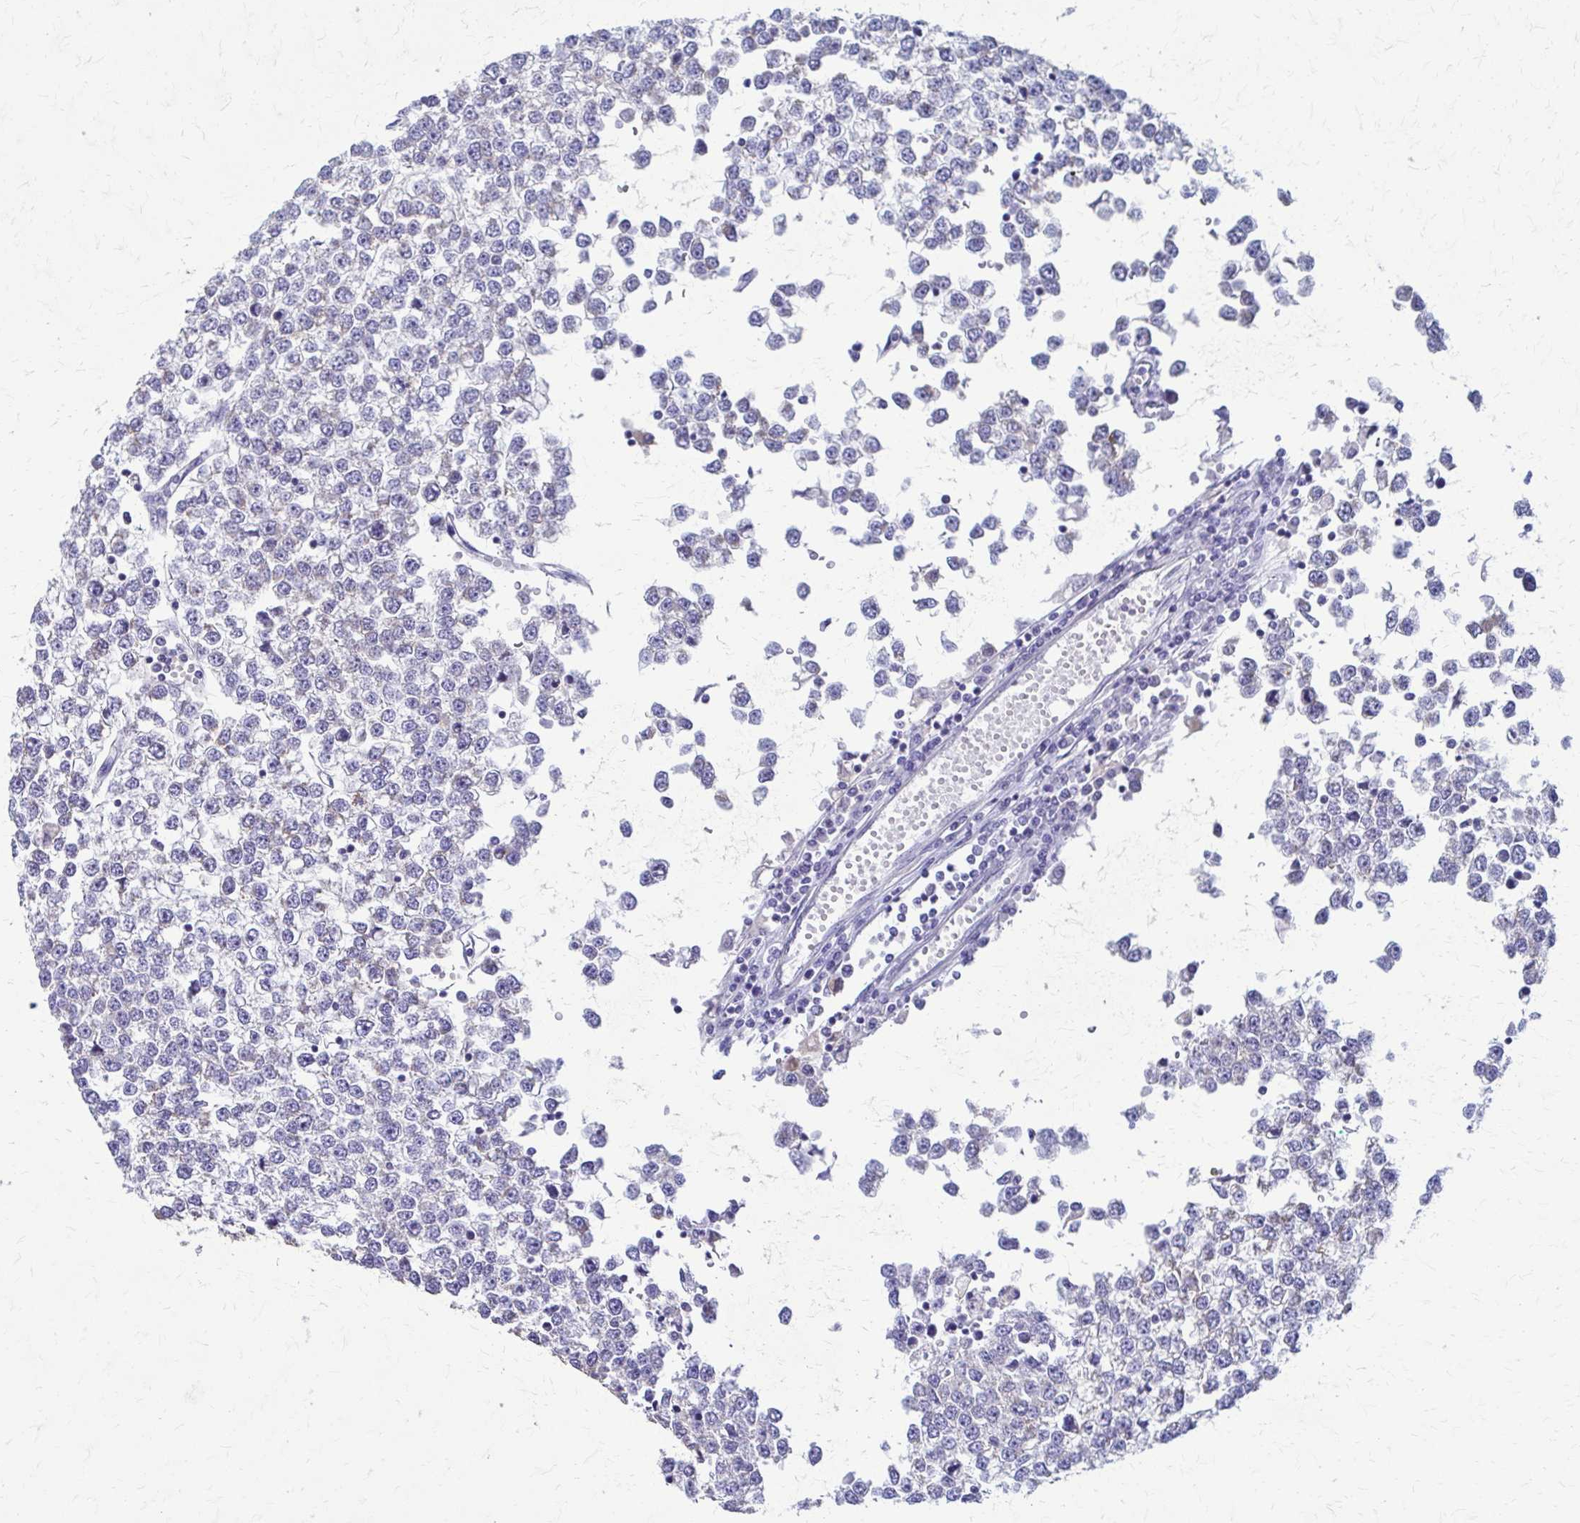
{"staining": {"intensity": "negative", "quantity": "none", "location": "none"}, "tissue": "testis cancer", "cell_type": "Tumor cells", "image_type": "cancer", "snomed": [{"axis": "morphology", "description": "Seminoma, NOS"}, {"axis": "topography", "description": "Testis"}], "caption": "Tumor cells are negative for brown protein staining in seminoma (testis).", "gene": "SAMD13", "patient": {"sex": "male", "age": 65}}